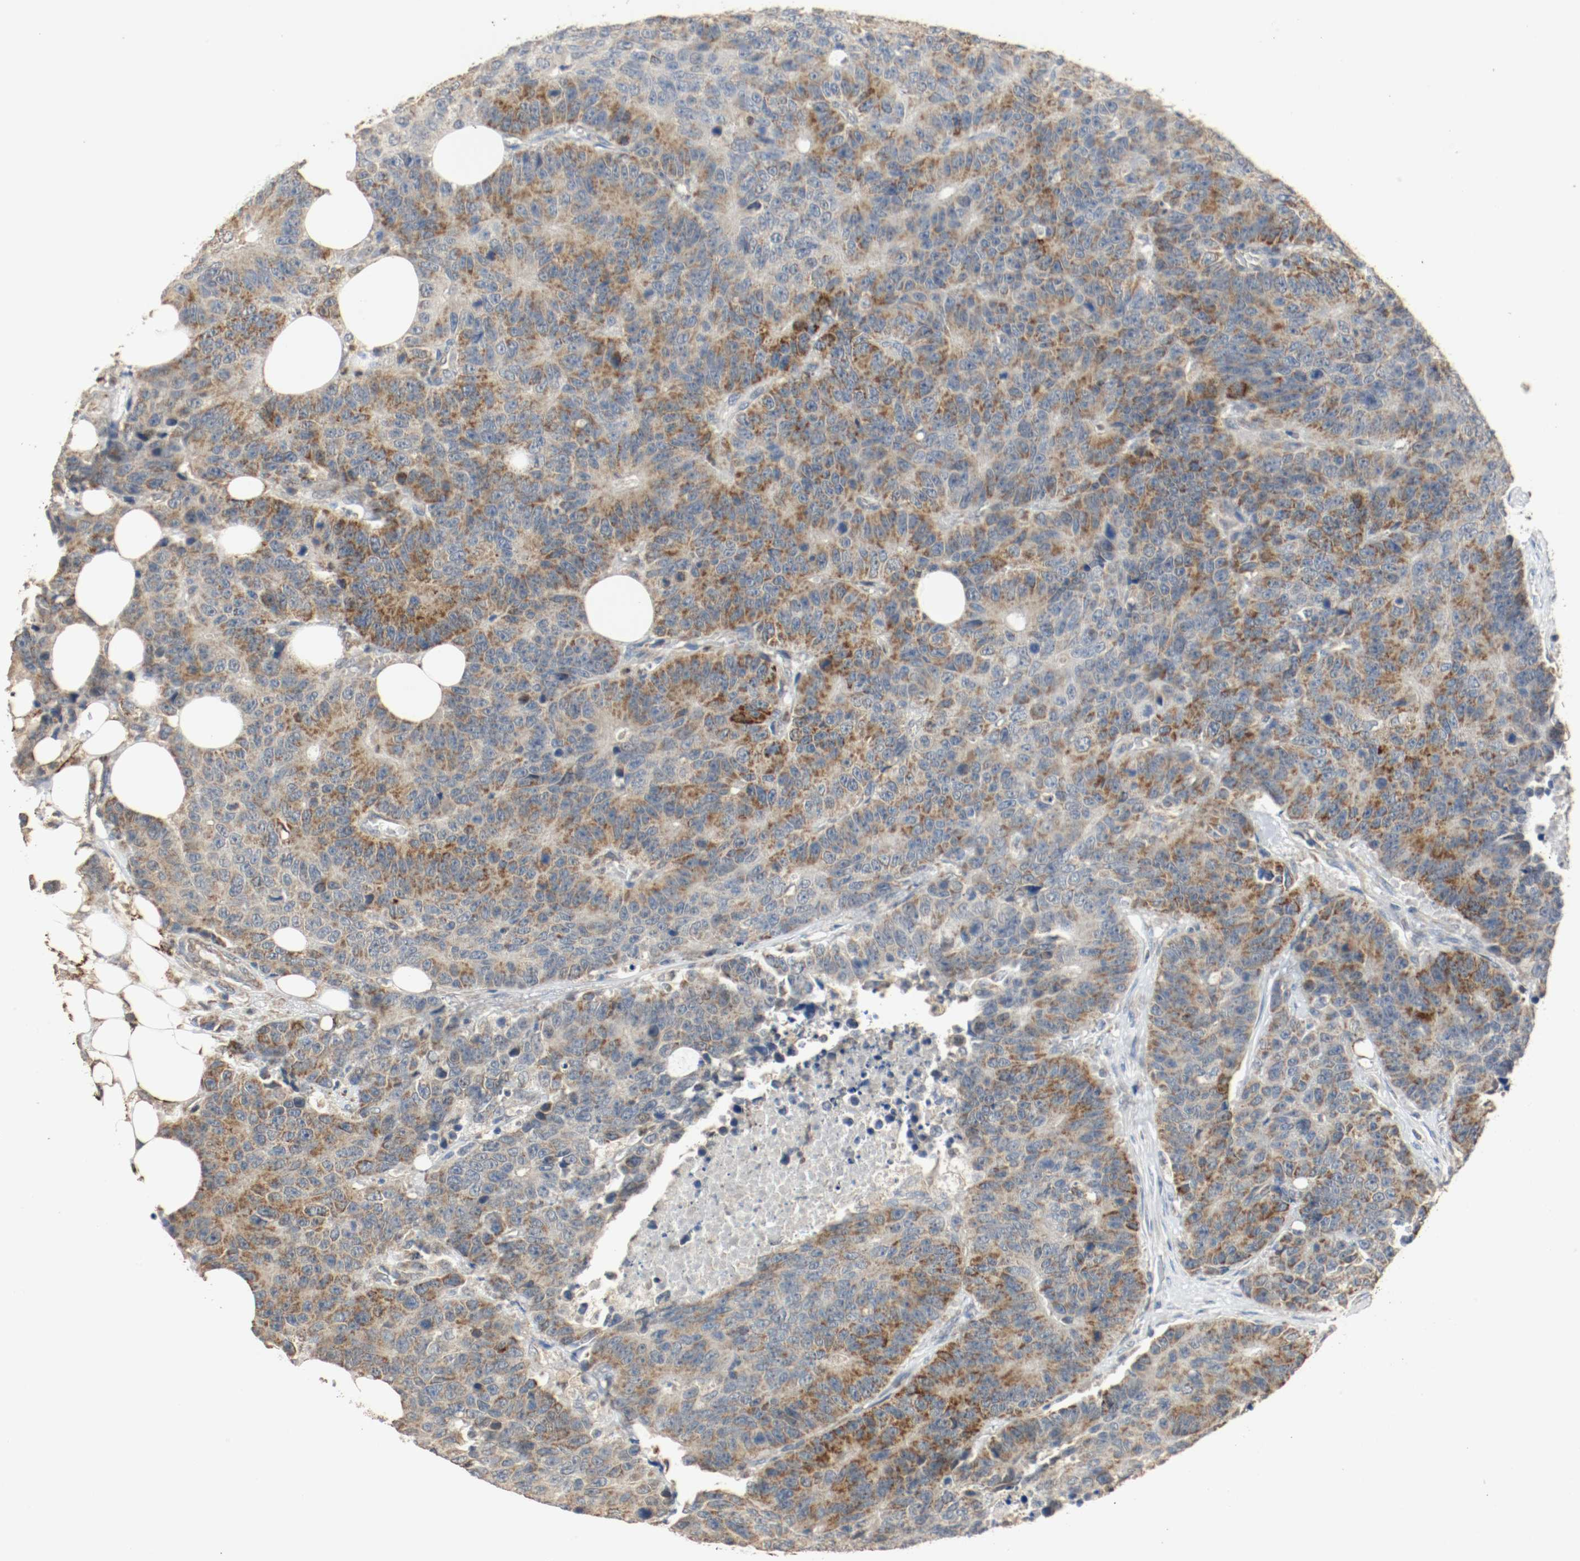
{"staining": {"intensity": "strong", "quantity": ">75%", "location": "cytoplasmic/membranous"}, "tissue": "colorectal cancer", "cell_type": "Tumor cells", "image_type": "cancer", "snomed": [{"axis": "morphology", "description": "Adenocarcinoma, NOS"}, {"axis": "topography", "description": "Colon"}], "caption": "Adenocarcinoma (colorectal) stained for a protein shows strong cytoplasmic/membranous positivity in tumor cells.", "gene": "ALDH4A1", "patient": {"sex": "female", "age": 86}}